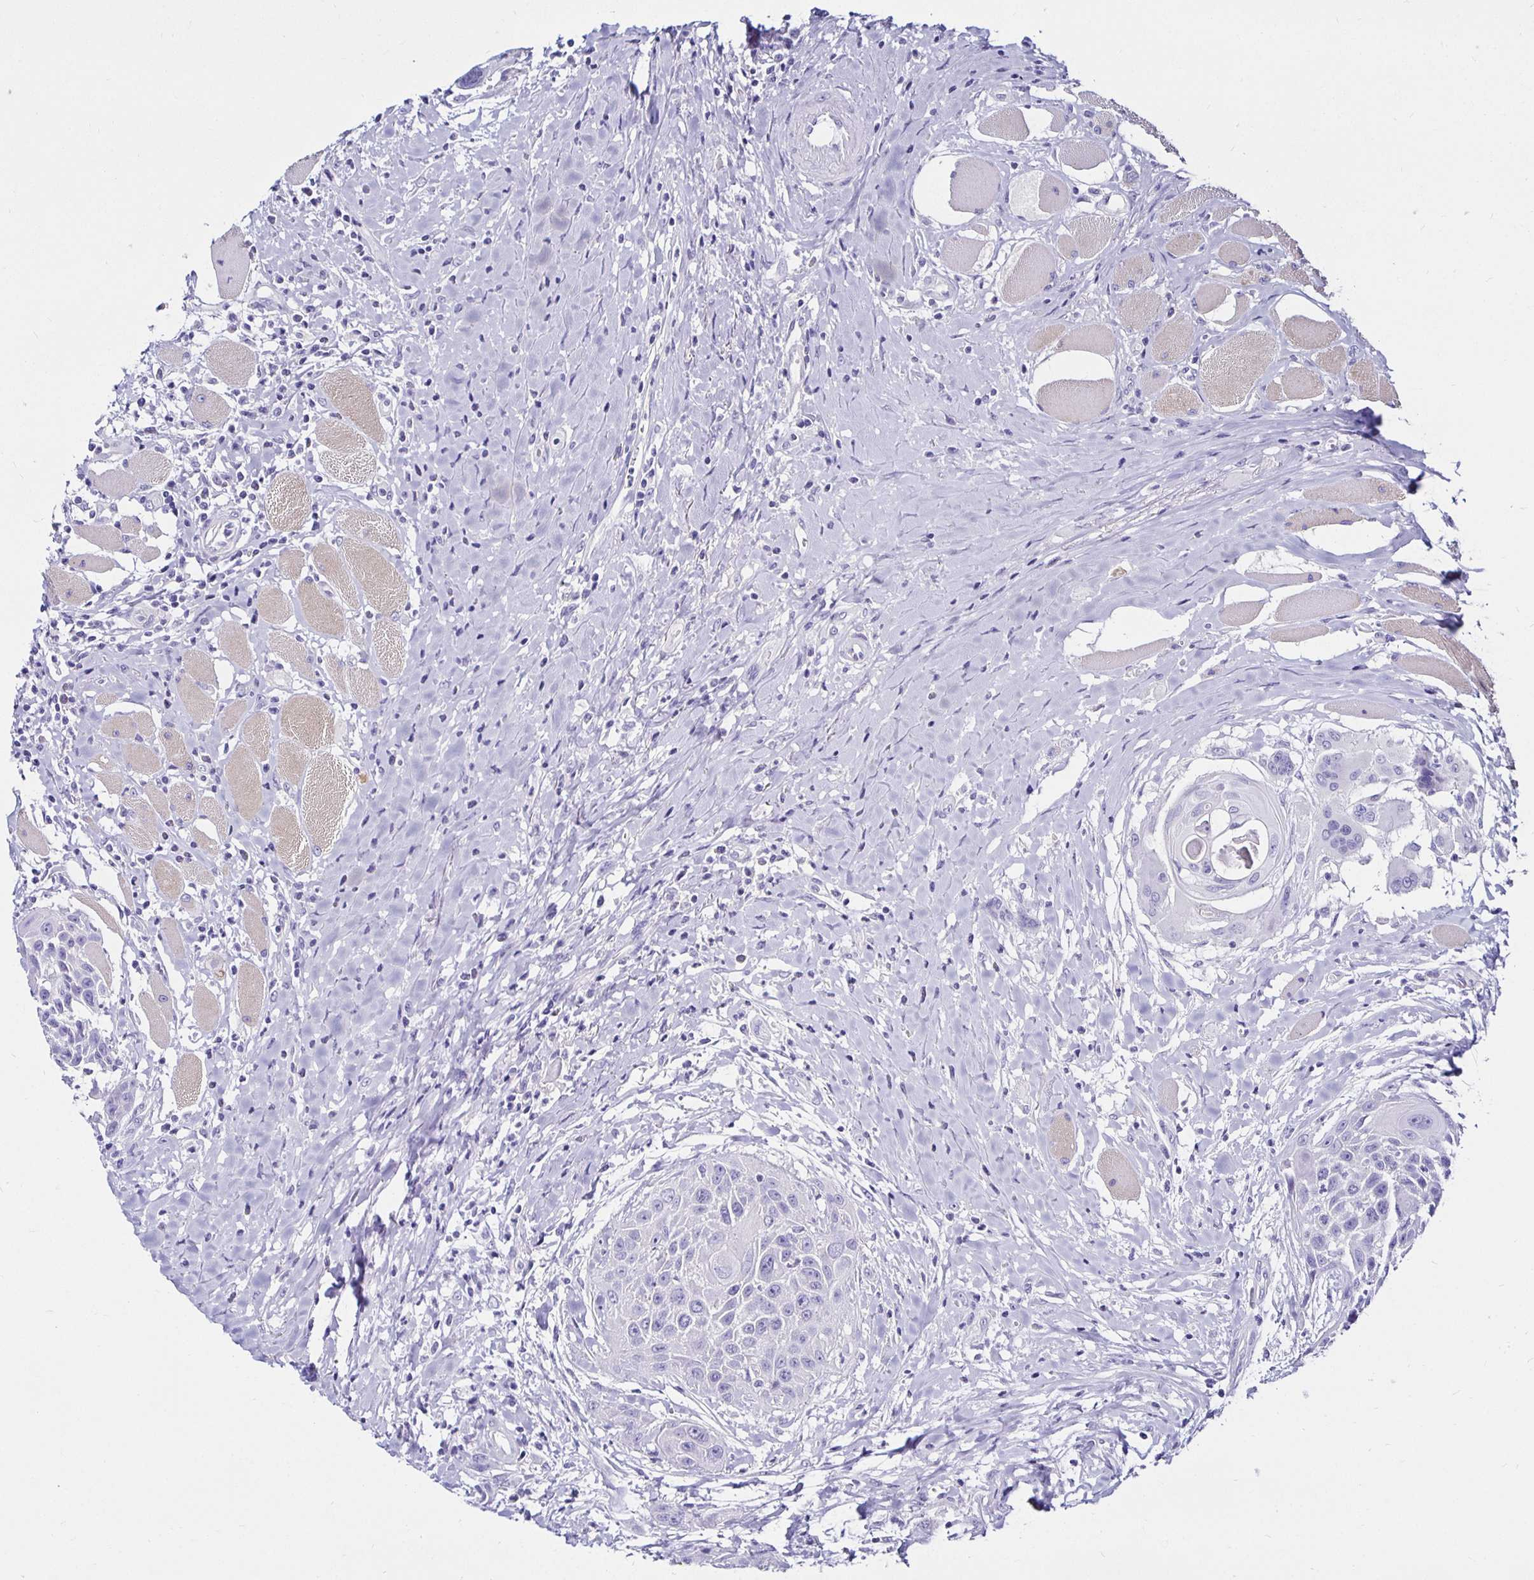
{"staining": {"intensity": "negative", "quantity": "none", "location": "none"}, "tissue": "head and neck cancer", "cell_type": "Tumor cells", "image_type": "cancer", "snomed": [{"axis": "morphology", "description": "Squamous cell carcinoma, NOS"}, {"axis": "topography", "description": "Head-Neck"}], "caption": "High power microscopy photomicrograph of an immunohistochemistry micrograph of head and neck cancer, revealing no significant staining in tumor cells. (DAB (3,3'-diaminobenzidine) immunohistochemistry (IHC), high magnification).", "gene": "KCNT1", "patient": {"sex": "female", "age": 73}}